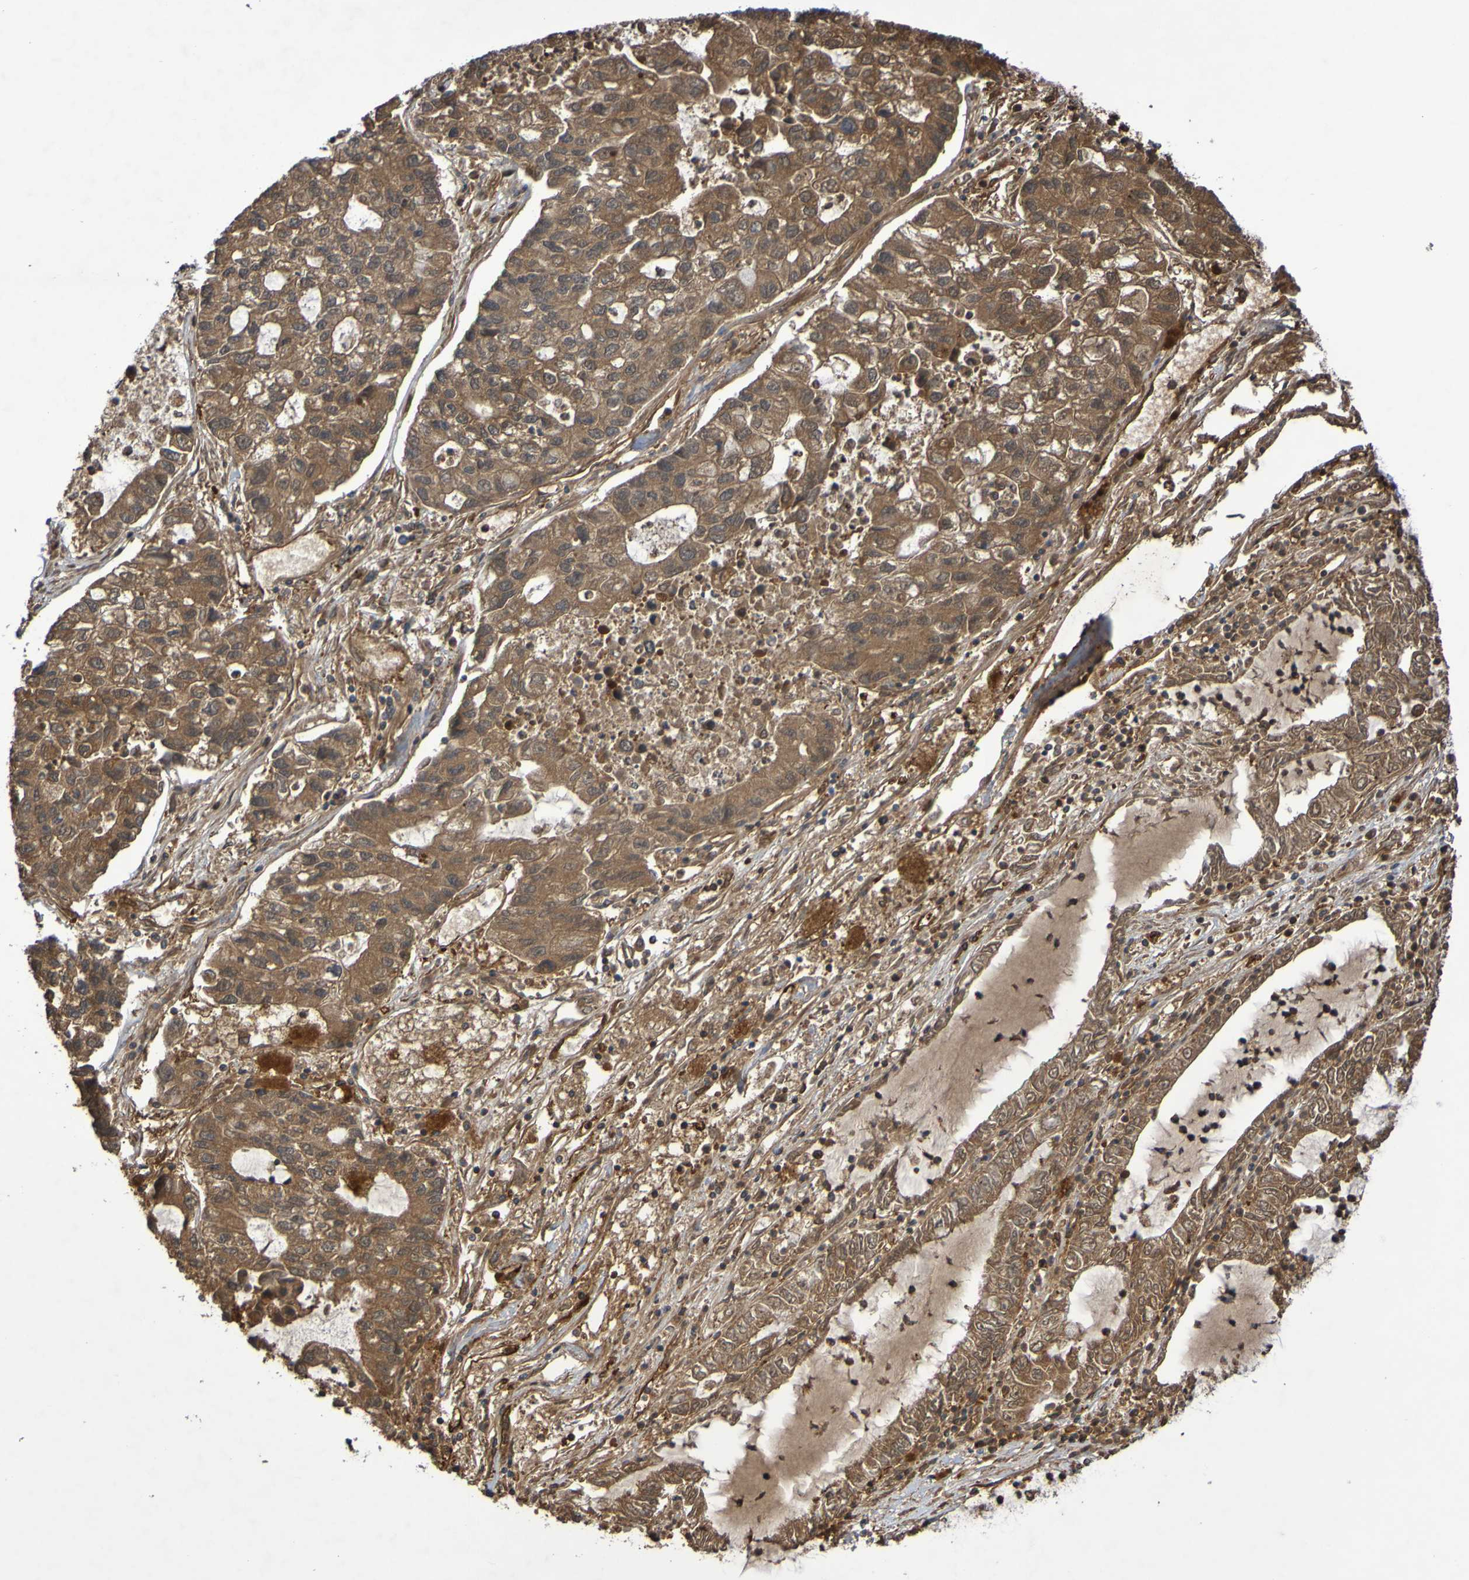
{"staining": {"intensity": "strong", "quantity": ">75%", "location": "cytoplasmic/membranous"}, "tissue": "lung cancer", "cell_type": "Tumor cells", "image_type": "cancer", "snomed": [{"axis": "morphology", "description": "Adenocarcinoma, NOS"}, {"axis": "topography", "description": "Lung"}], "caption": "Protein staining reveals strong cytoplasmic/membranous staining in approximately >75% of tumor cells in adenocarcinoma (lung). The protein of interest is stained brown, and the nuclei are stained in blue (DAB (3,3'-diaminobenzidine) IHC with brightfield microscopy, high magnification).", "gene": "SERPINB6", "patient": {"sex": "female", "age": 51}}